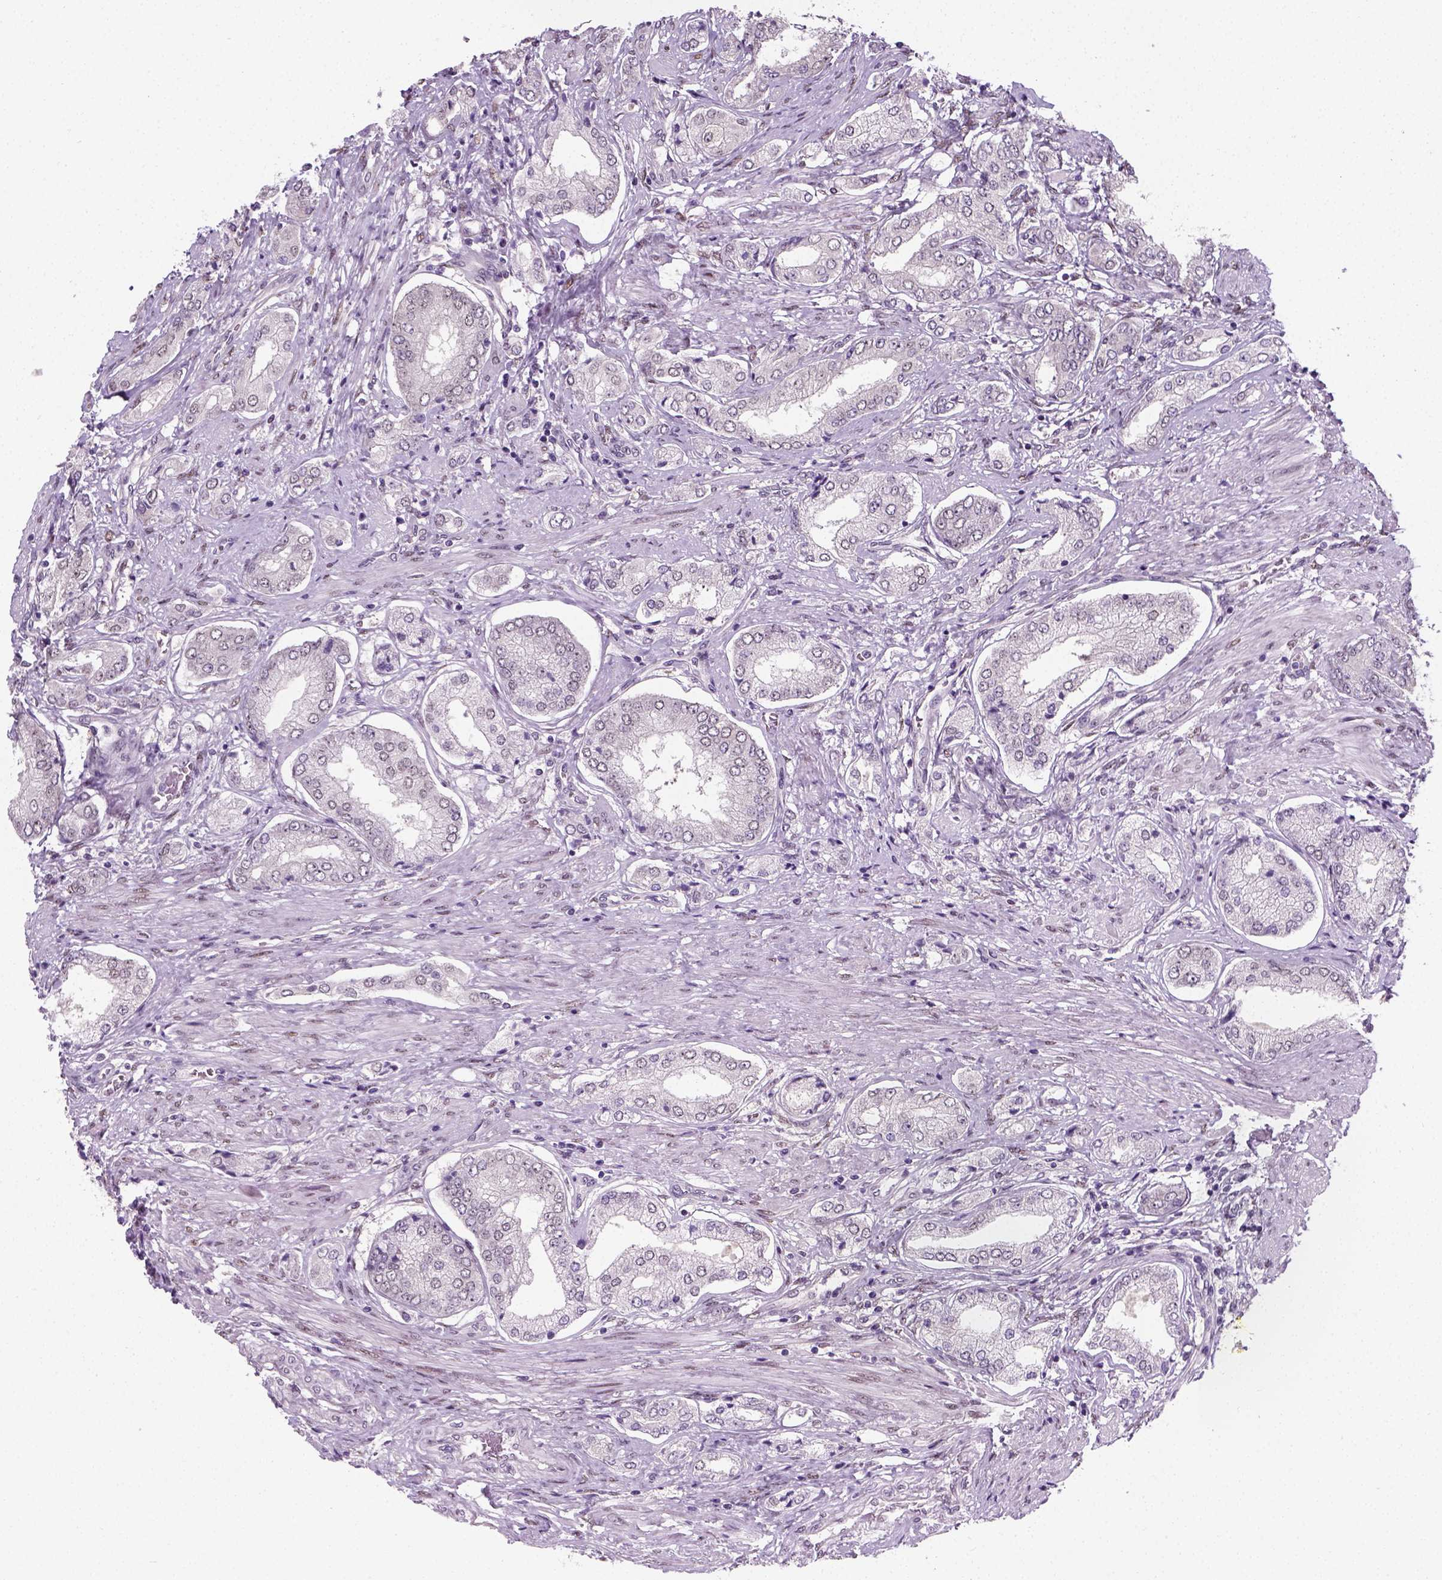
{"staining": {"intensity": "negative", "quantity": "none", "location": "none"}, "tissue": "prostate cancer", "cell_type": "Tumor cells", "image_type": "cancer", "snomed": [{"axis": "morphology", "description": "Adenocarcinoma, NOS"}, {"axis": "topography", "description": "Prostate"}], "caption": "Adenocarcinoma (prostate) was stained to show a protein in brown. There is no significant positivity in tumor cells.", "gene": "C1orf112", "patient": {"sex": "male", "age": 63}}